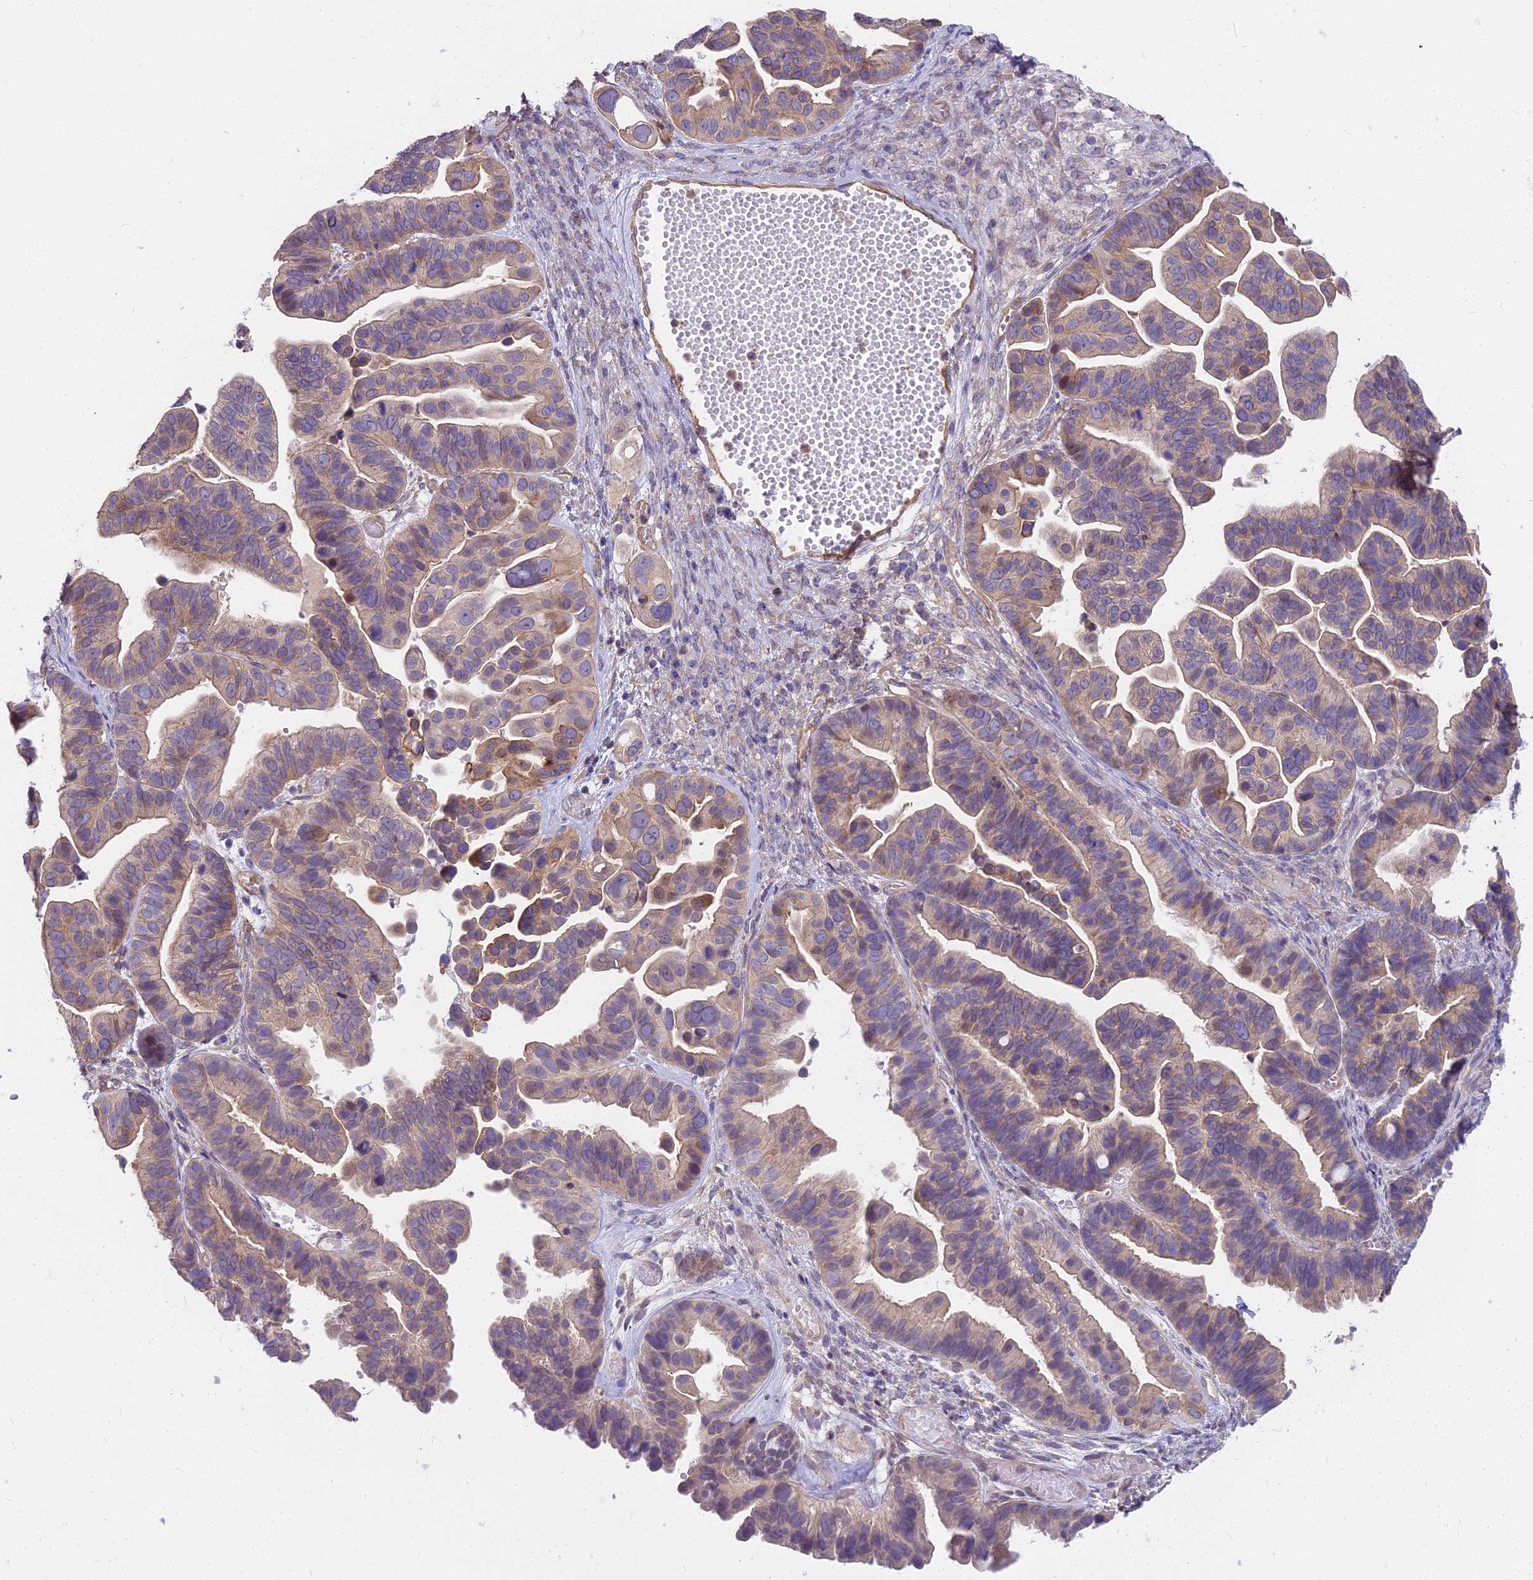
{"staining": {"intensity": "moderate", "quantity": ">75%", "location": "cytoplasmic/membranous"}, "tissue": "ovarian cancer", "cell_type": "Tumor cells", "image_type": "cancer", "snomed": [{"axis": "morphology", "description": "Cystadenocarcinoma, serous, NOS"}, {"axis": "topography", "description": "Ovary"}], "caption": "The histopathology image displays staining of ovarian cancer (serous cystadenocarcinoma), revealing moderate cytoplasmic/membranous protein expression (brown color) within tumor cells. The staining was performed using DAB (3,3'-diaminobenzidine) to visualize the protein expression in brown, while the nuclei were stained in blue with hematoxylin (Magnification: 20x).", "gene": "HLA-DOA", "patient": {"sex": "female", "age": 56}}